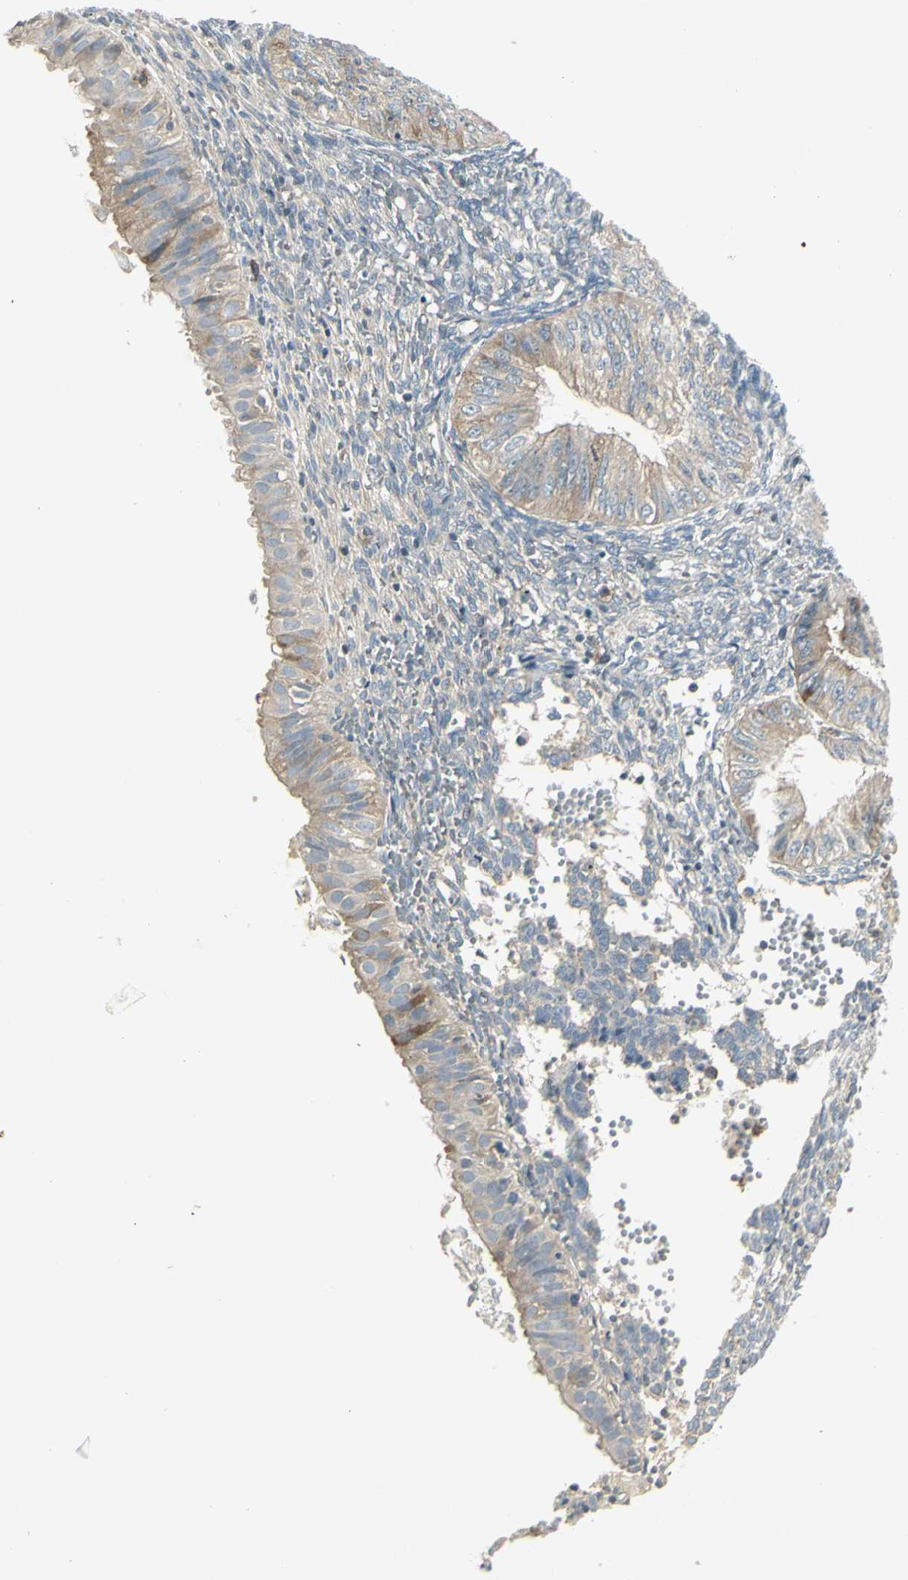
{"staining": {"intensity": "weak", "quantity": ">75%", "location": "cytoplasmic/membranous"}, "tissue": "endometrial cancer", "cell_type": "Tumor cells", "image_type": "cancer", "snomed": [{"axis": "morphology", "description": "Normal tissue, NOS"}, {"axis": "morphology", "description": "Adenocarcinoma, NOS"}, {"axis": "topography", "description": "Endometrium"}], "caption": "Approximately >75% of tumor cells in human adenocarcinoma (endometrial) show weak cytoplasmic/membranous protein positivity as visualized by brown immunohistochemical staining.", "gene": "CCNB2", "patient": {"sex": "female", "age": 53}}